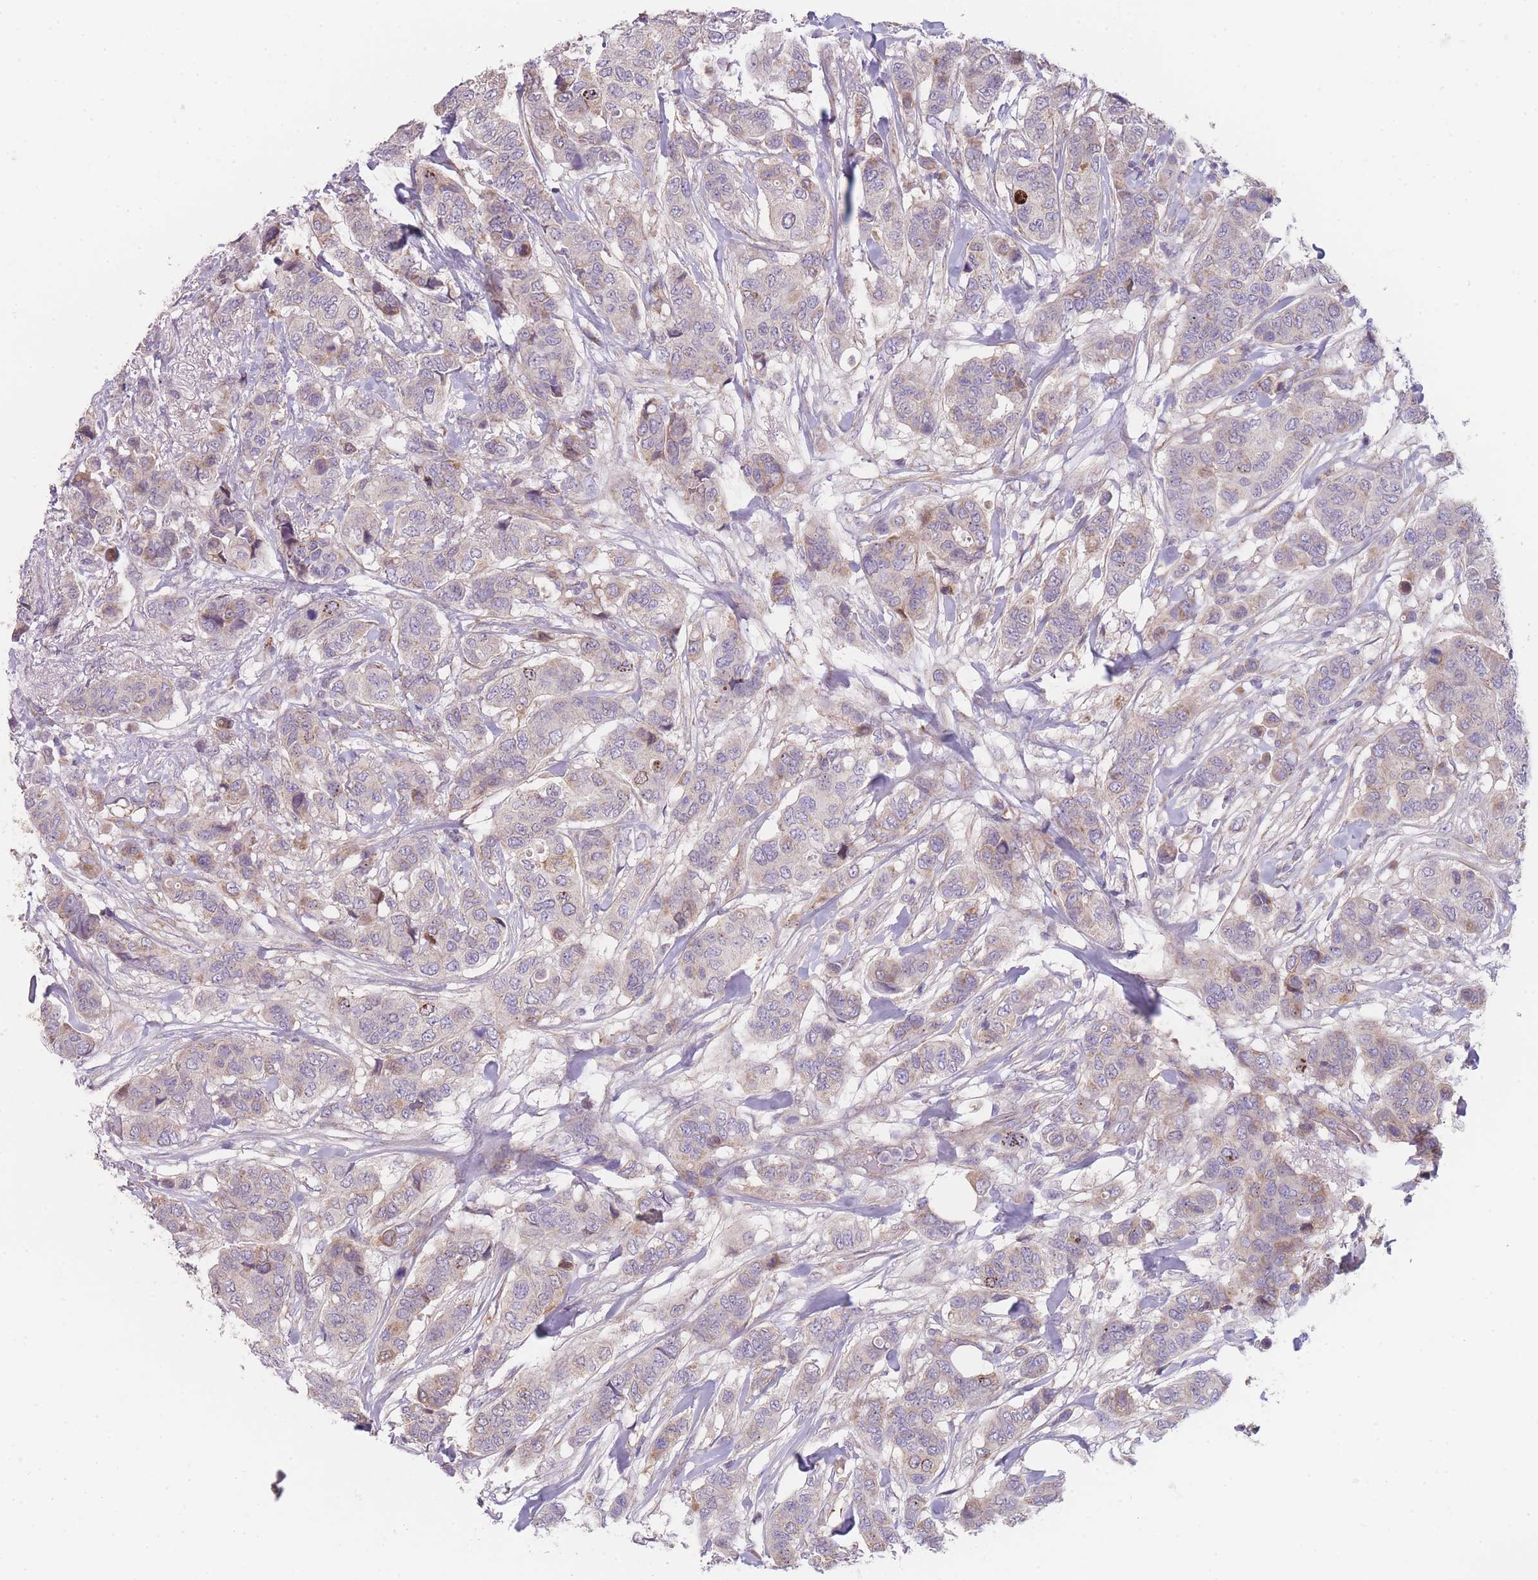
{"staining": {"intensity": "negative", "quantity": "none", "location": "none"}, "tissue": "breast cancer", "cell_type": "Tumor cells", "image_type": "cancer", "snomed": [{"axis": "morphology", "description": "Lobular carcinoma"}, {"axis": "topography", "description": "Breast"}], "caption": "Human breast cancer (lobular carcinoma) stained for a protein using immunohistochemistry (IHC) demonstrates no positivity in tumor cells.", "gene": "SMPD4", "patient": {"sex": "female", "age": 51}}